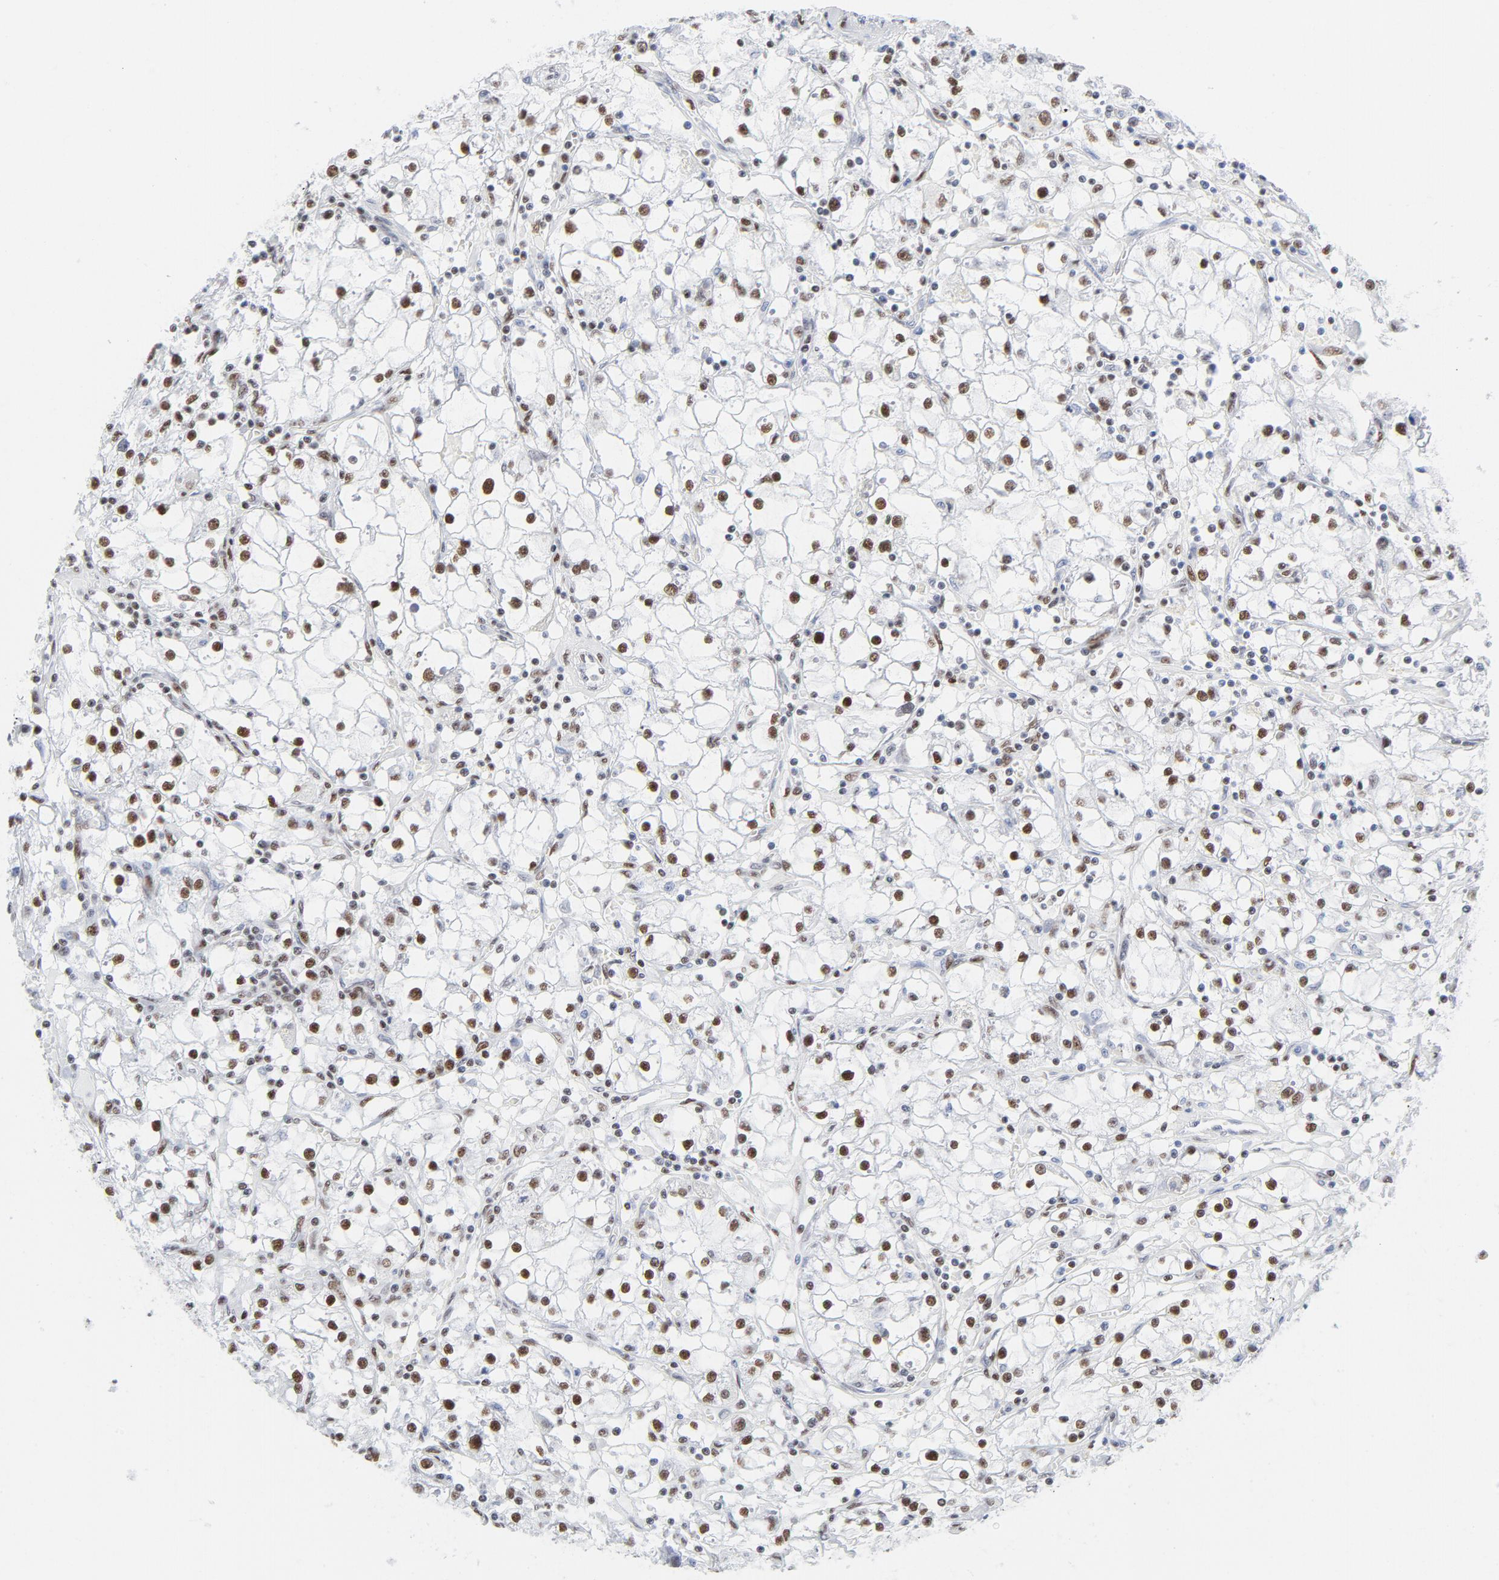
{"staining": {"intensity": "moderate", "quantity": "25%-75%", "location": "nuclear"}, "tissue": "renal cancer", "cell_type": "Tumor cells", "image_type": "cancer", "snomed": [{"axis": "morphology", "description": "Adenocarcinoma, NOS"}, {"axis": "topography", "description": "Kidney"}], "caption": "Immunohistochemical staining of adenocarcinoma (renal) reveals medium levels of moderate nuclear expression in approximately 25%-75% of tumor cells.", "gene": "ATF2", "patient": {"sex": "male", "age": 56}}